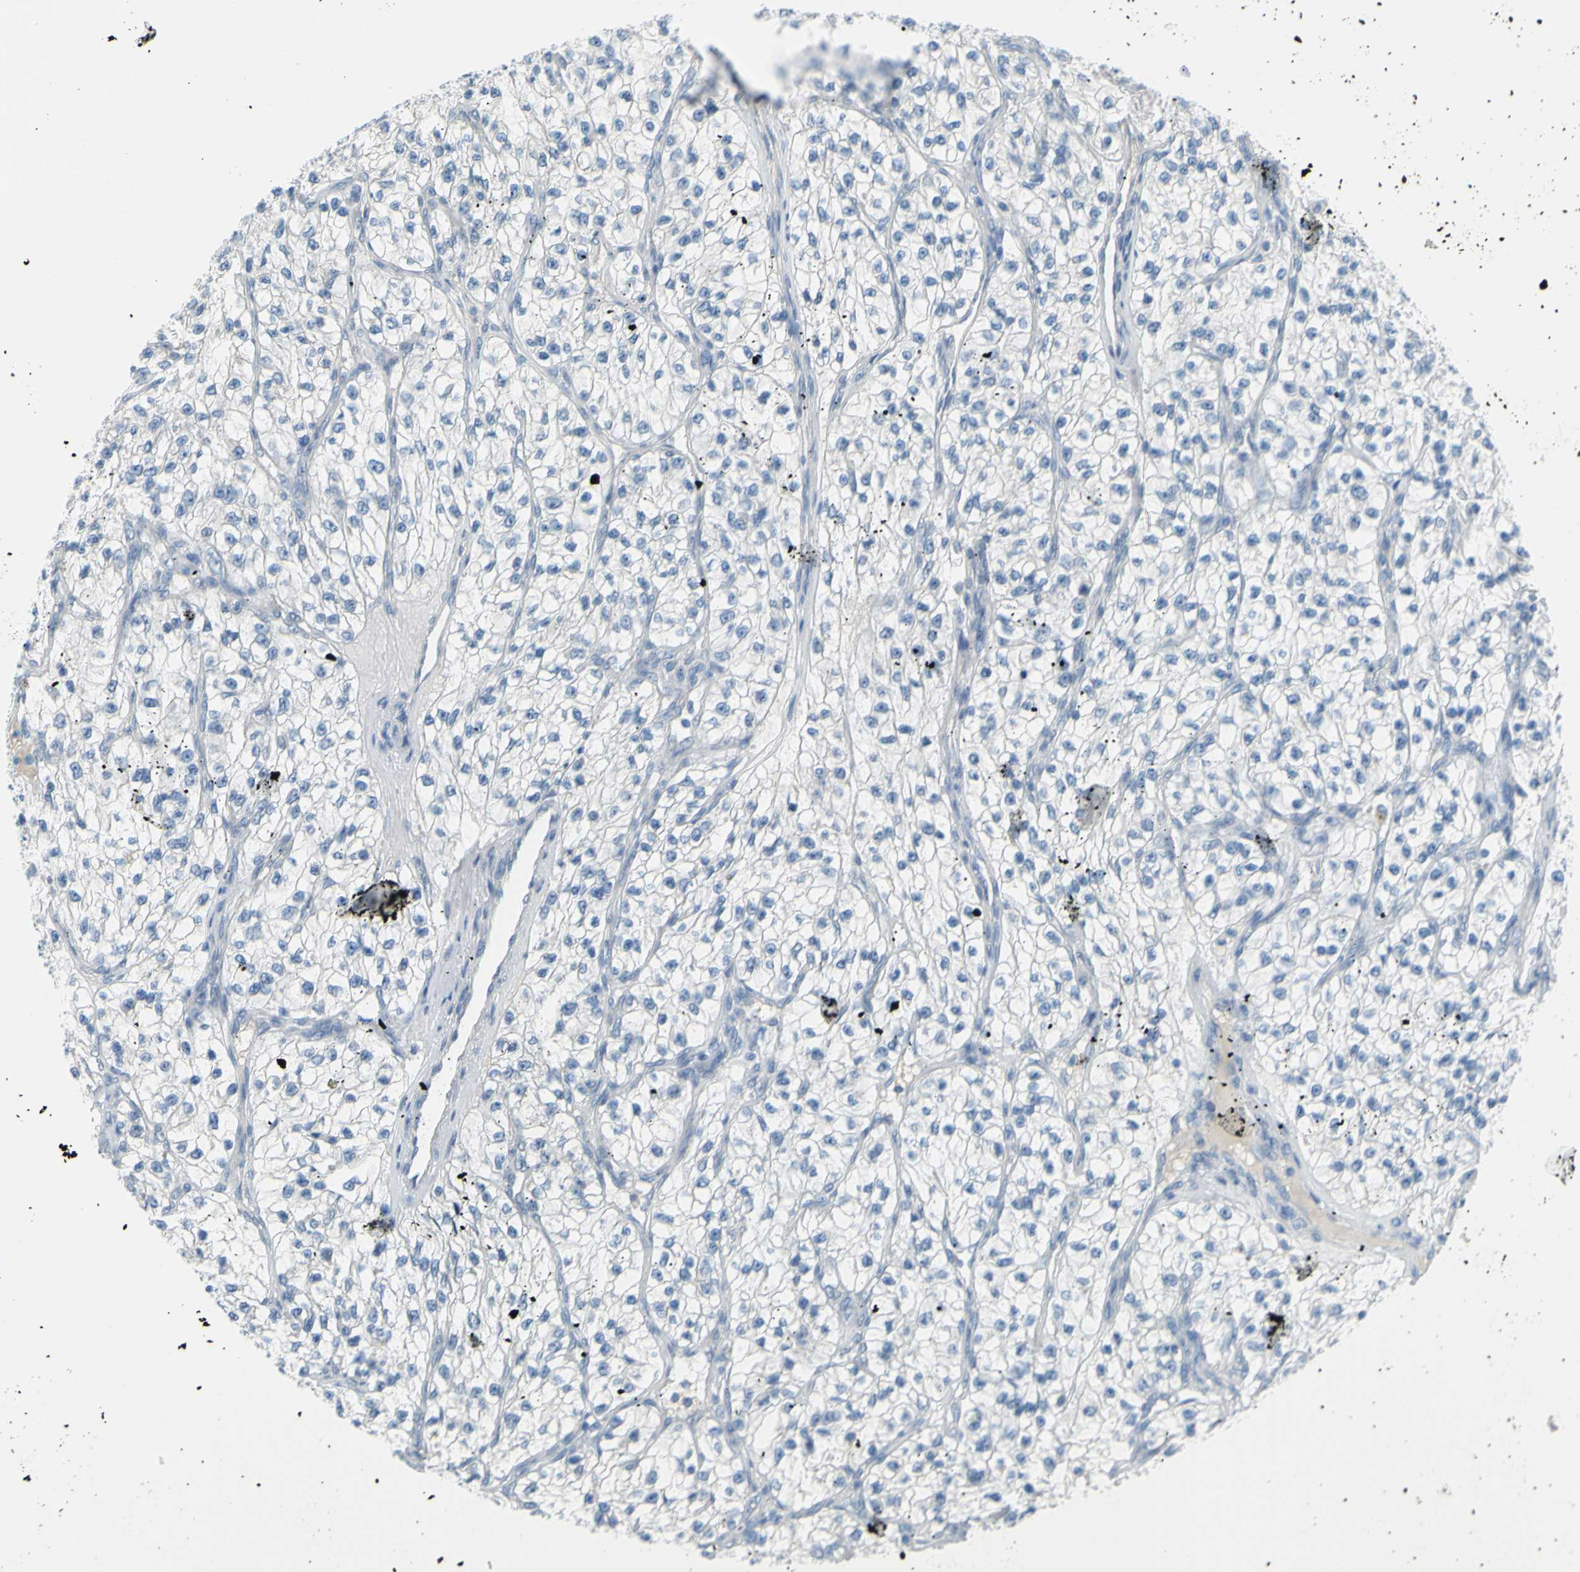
{"staining": {"intensity": "negative", "quantity": "none", "location": "none"}, "tissue": "renal cancer", "cell_type": "Tumor cells", "image_type": "cancer", "snomed": [{"axis": "morphology", "description": "Adenocarcinoma, NOS"}, {"axis": "topography", "description": "Kidney"}], "caption": "Tumor cells are negative for protein expression in human renal cancer (adenocarcinoma). (DAB (3,3'-diaminobenzidine) IHC with hematoxylin counter stain).", "gene": "DCT", "patient": {"sex": "female", "age": 57}}